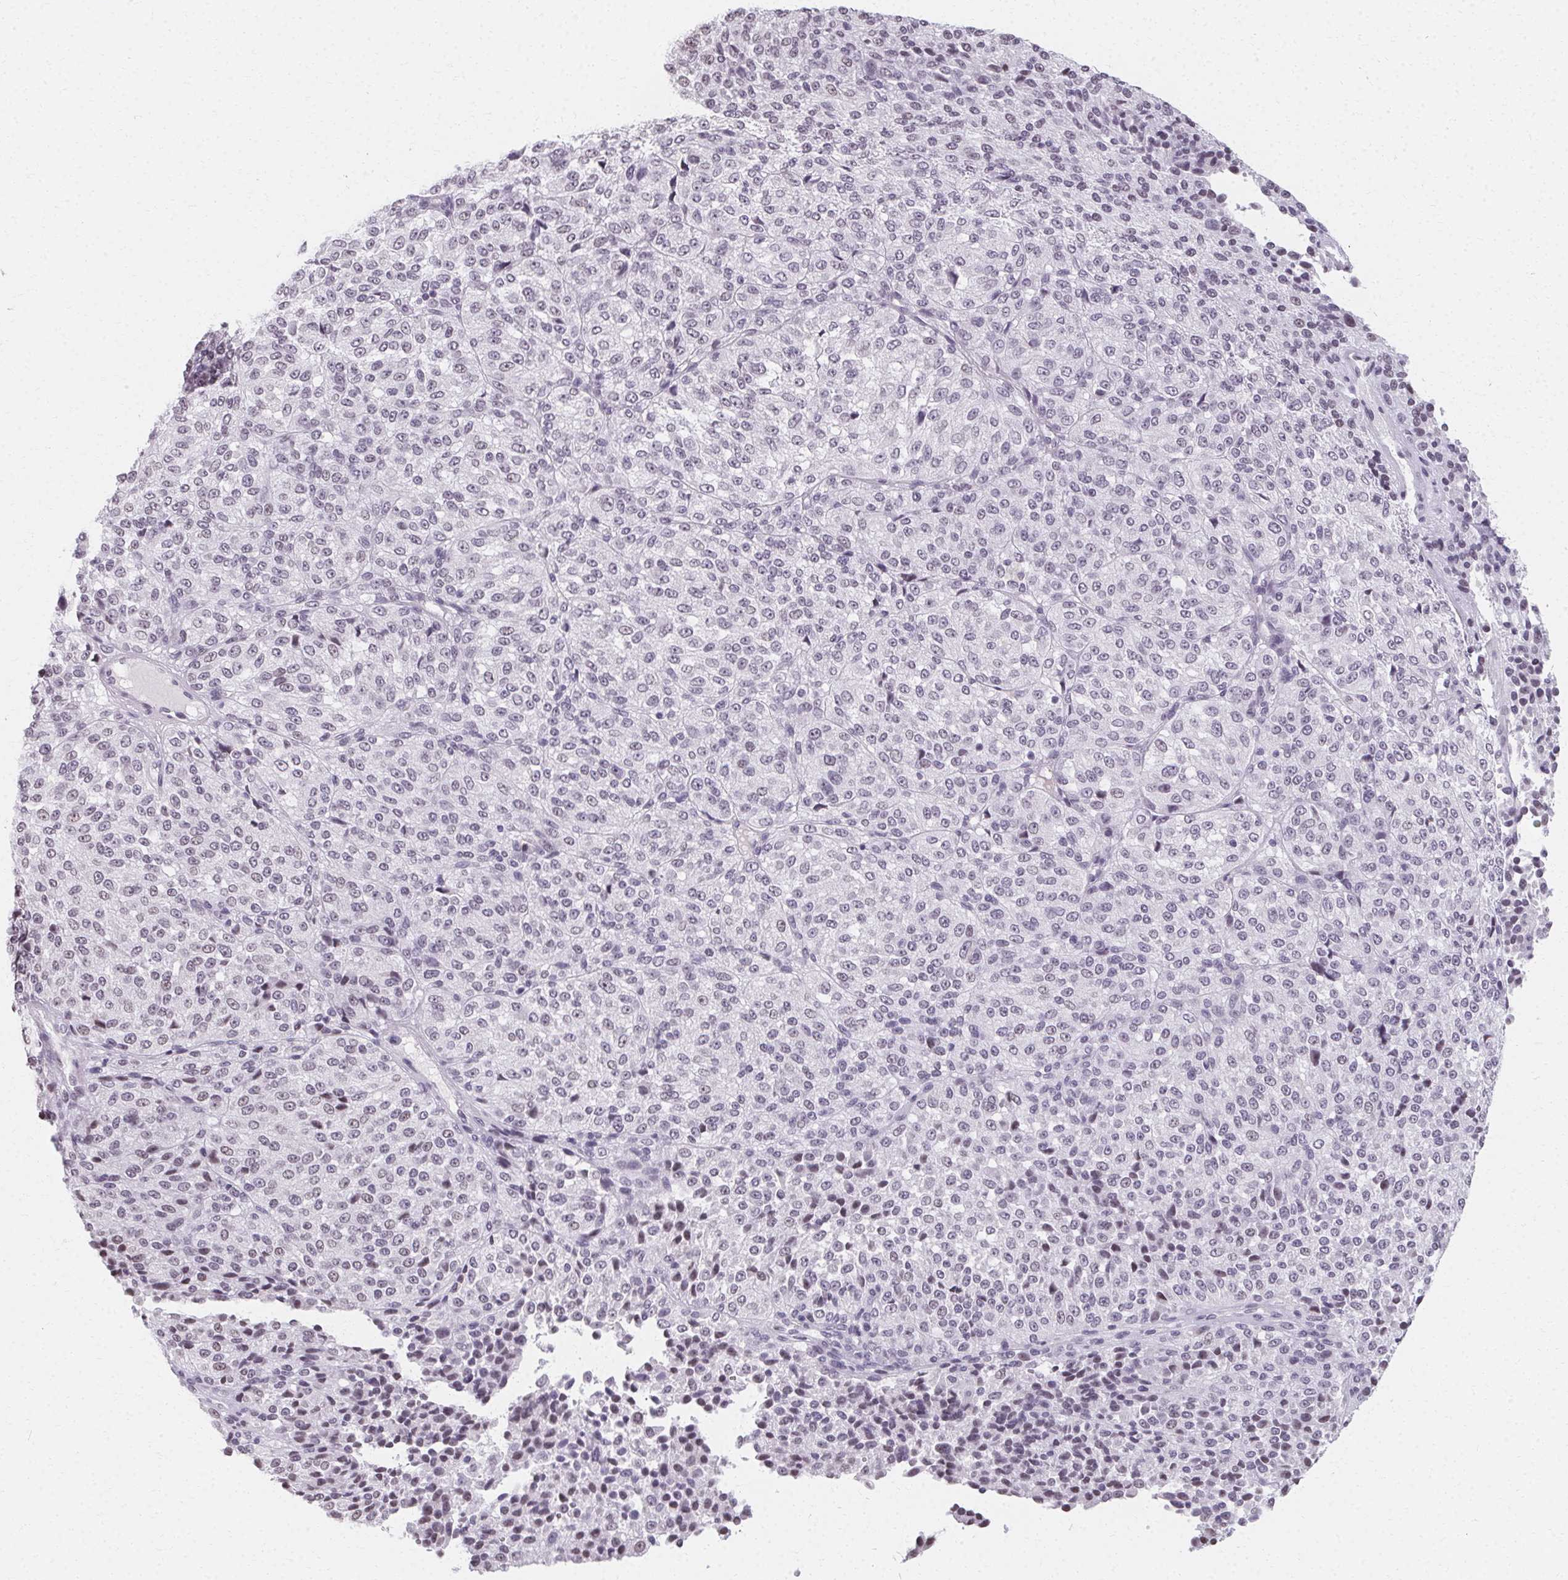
{"staining": {"intensity": "negative", "quantity": "none", "location": "none"}, "tissue": "melanoma", "cell_type": "Tumor cells", "image_type": "cancer", "snomed": [{"axis": "morphology", "description": "Malignant melanoma, Metastatic site"}, {"axis": "topography", "description": "Brain"}], "caption": "Malignant melanoma (metastatic site) was stained to show a protein in brown. There is no significant expression in tumor cells.", "gene": "SYNPR", "patient": {"sex": "female", "age": 56}}